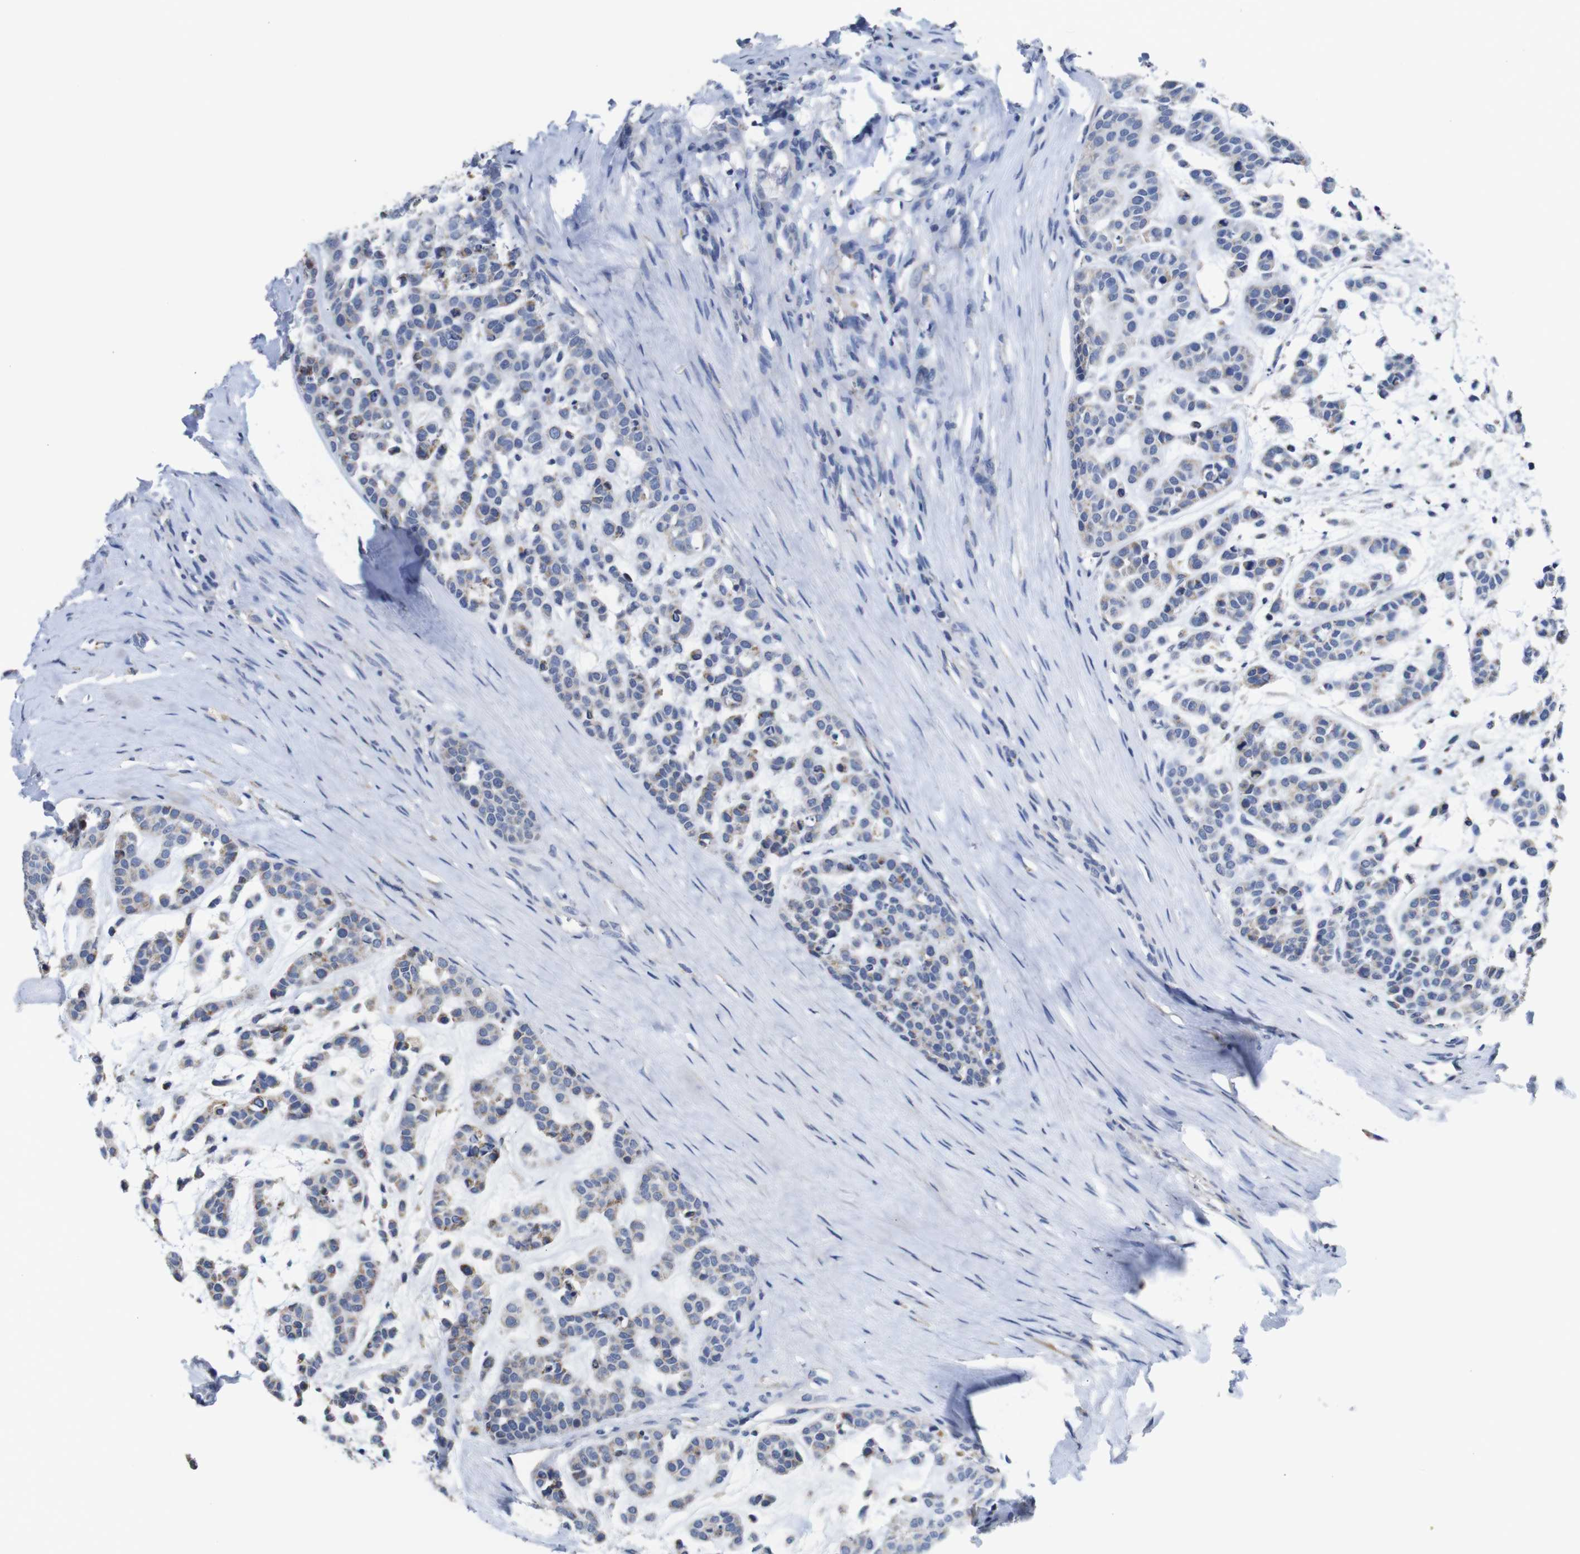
{"staining": {"intensity": "moderate", "quantity": "25%-75%", "location": "cytoplasmic/membranous"}, "tissue": "head and neck cancer", "cell_type": "Tumor cells", "image_type": "cancer", "snomed": [{"axis": "morphology", "description": "Adenocarcinoma, NOS"}, {"axis": "morphology", "description": "Adenoma, NOS"}, {"axis": "topography", "description": "Head-Neck"}], "caption": "Adenoma (head and neck) was stained to show a protein in brown. There is medium levels of moderate cytoplasmic/membranous staining in about 25%-75% of tumor cells.", "gene": "MAOA", "patient": {"sex": "female", "age": 55}}